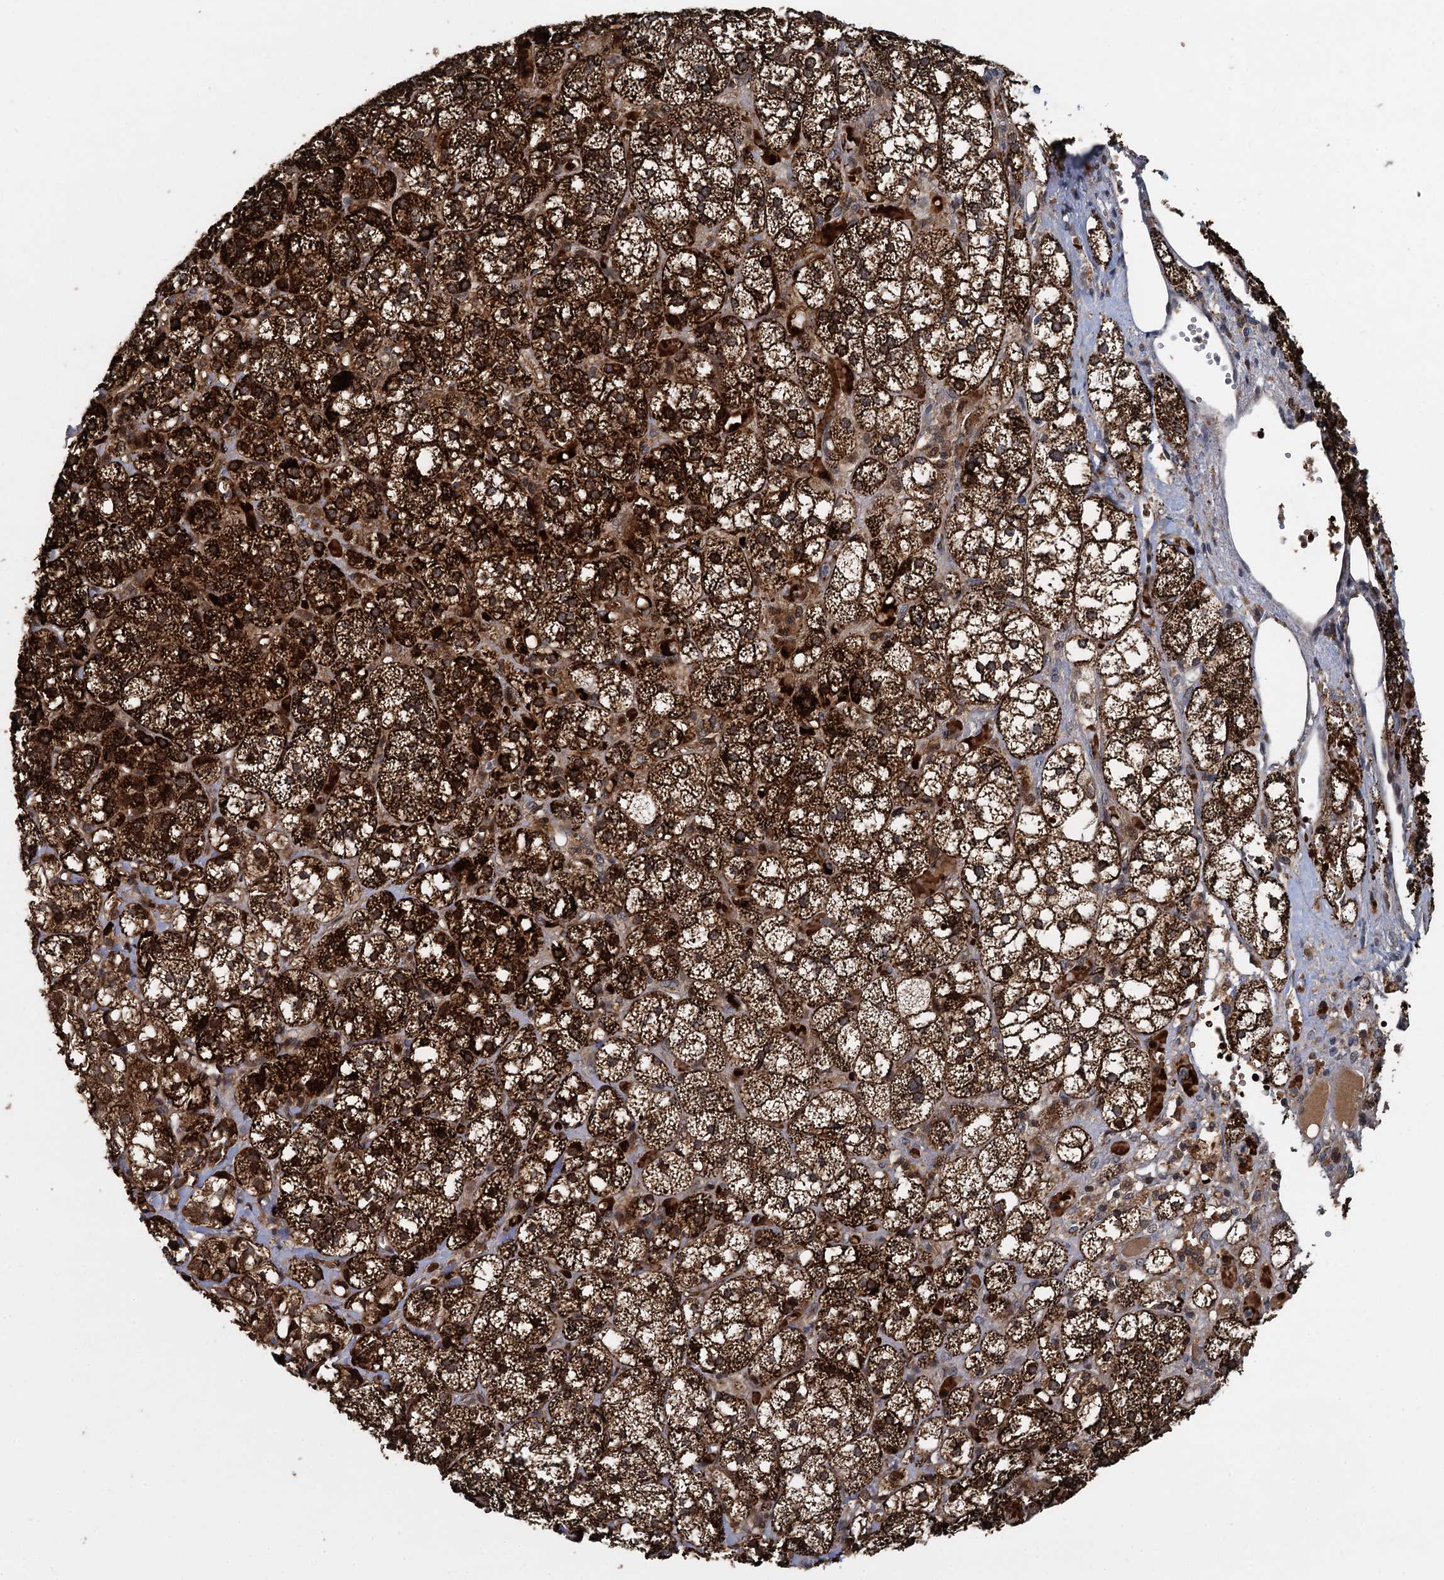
{"staining": {"intensity": "strong", "quantity": ">75%", "location": "cytoplasmic/membranous"}, "tissue": "adrenal gland", "cell_type": "Glandular cells", "image_type": "normal", "snomed": [{"axis": "morphology", "description": "Normal tissue, NOS"}, {"axis": "topography", "description": "Adrenal gland"}], "caption": "IHC (DAB) staining of normal adrenal gland demonstrates strong cytoplasmic/membranous protein expression in about >75% of glandular cells. The staining was performed using DAB to visualize the protein expression in brown, while the nuclei were stained in blue with hematoxylin (Magnification: 20x).", "gene": "FANCI", "patient": {"sex": "female", "age": 61}}